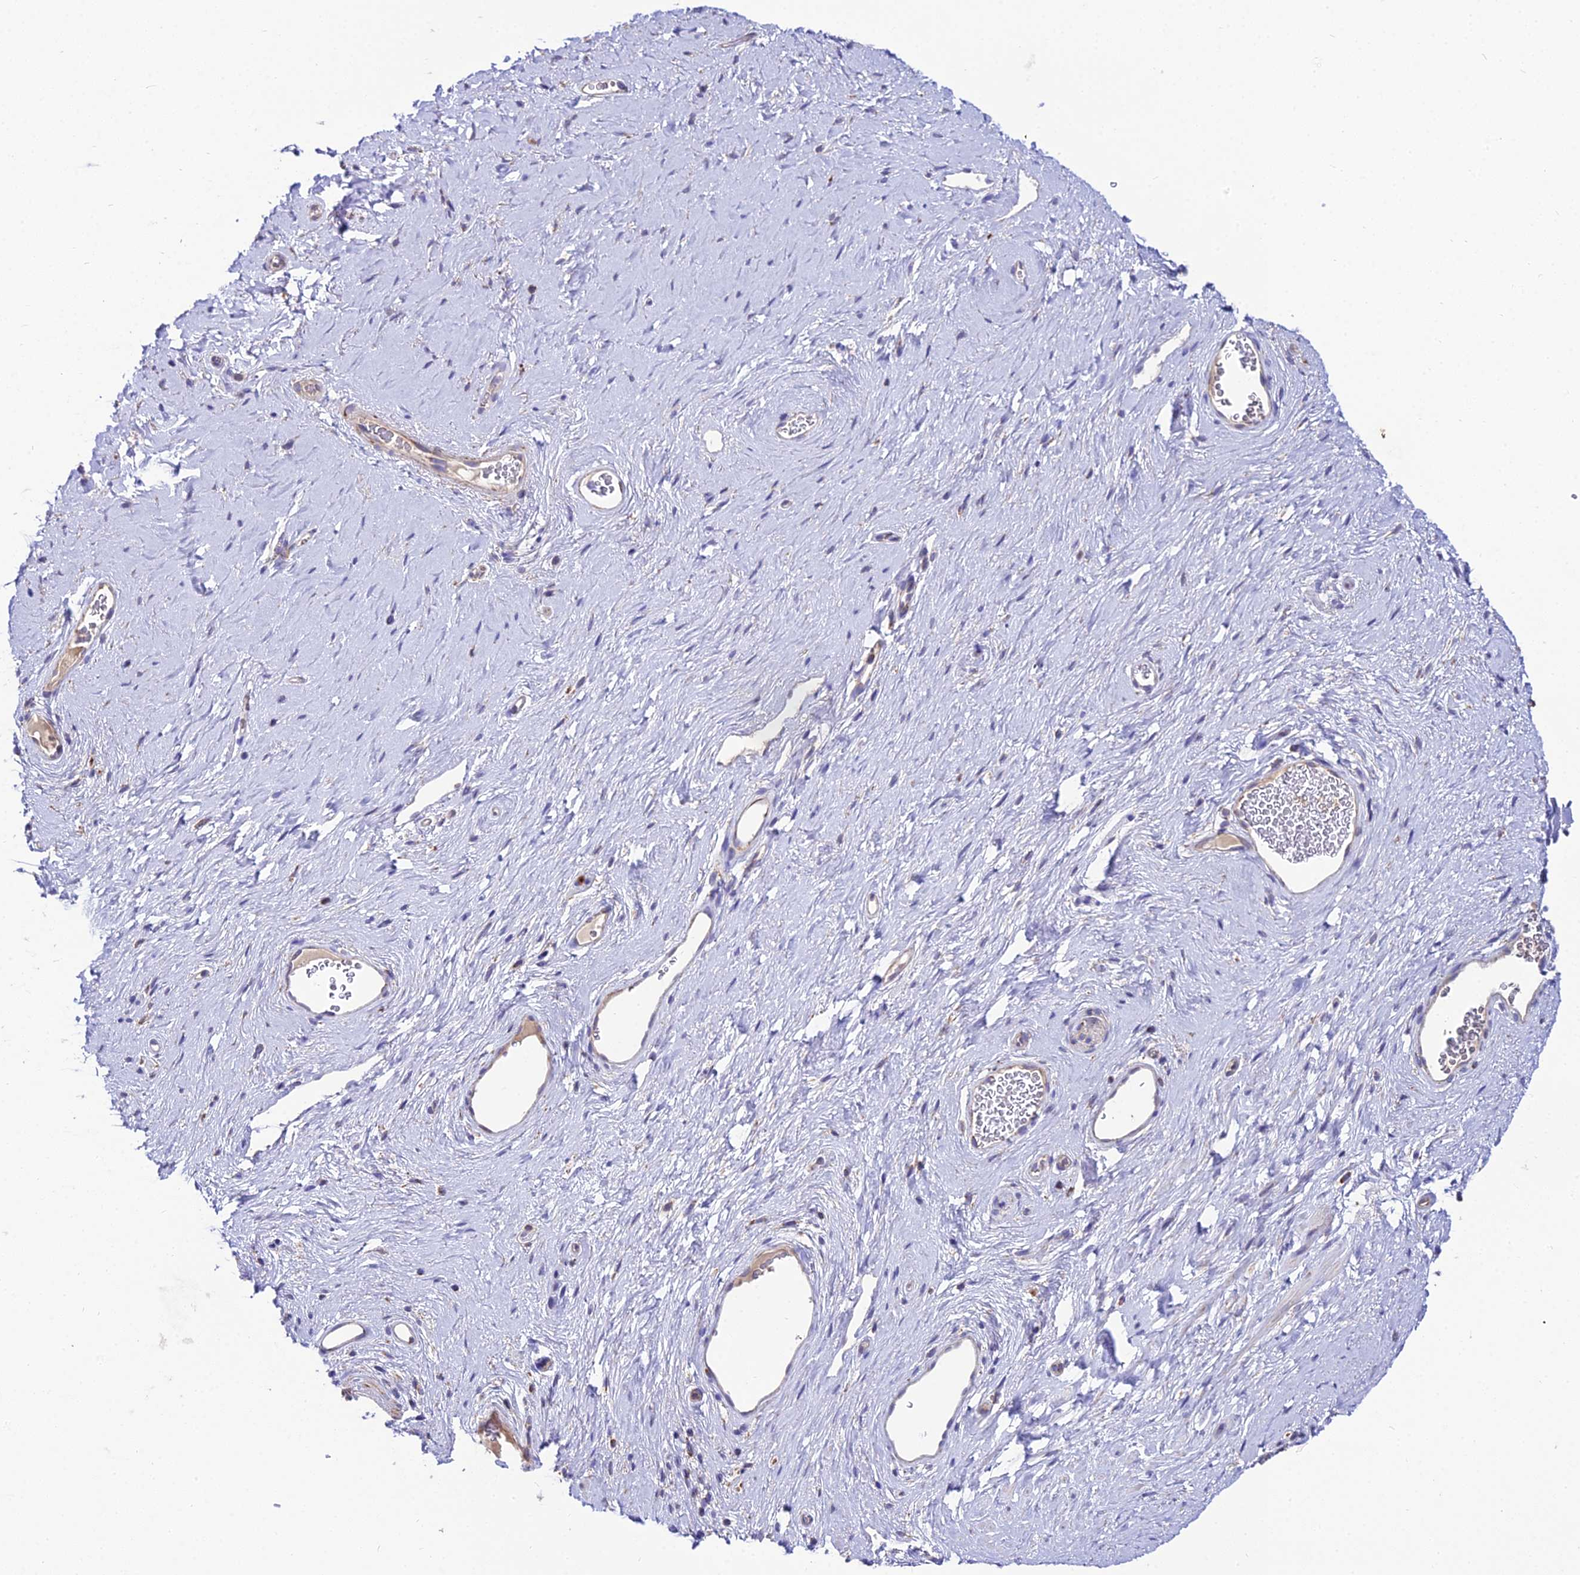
{"staining": {"intensity": "negative", "quantity": "none", "location": "none"}, "tissue": "soft tissue", "cell_type": "Fibroblasts", "image_type": "normal", "snomed": [{"axis": "morphology", "description": "Normal tissue, NOS"}, {"axis": "morphology", "description": "Adenocarcinoma, NOS"}, {"axis": "topography", "description": "Rectum"}, {"axis": "topography", "description": "Vagina"}, {"axis": "topography", "description": "Peripheral nerve tissue"}], "caption": "IHC micrograph of unremarkable soft tissue: human soft tissue stained with DAB demonstrates no significant protein positivity in fibroblasts.", "gene": "PSMD2", "patient": {"sex": "female", "age": 71}}